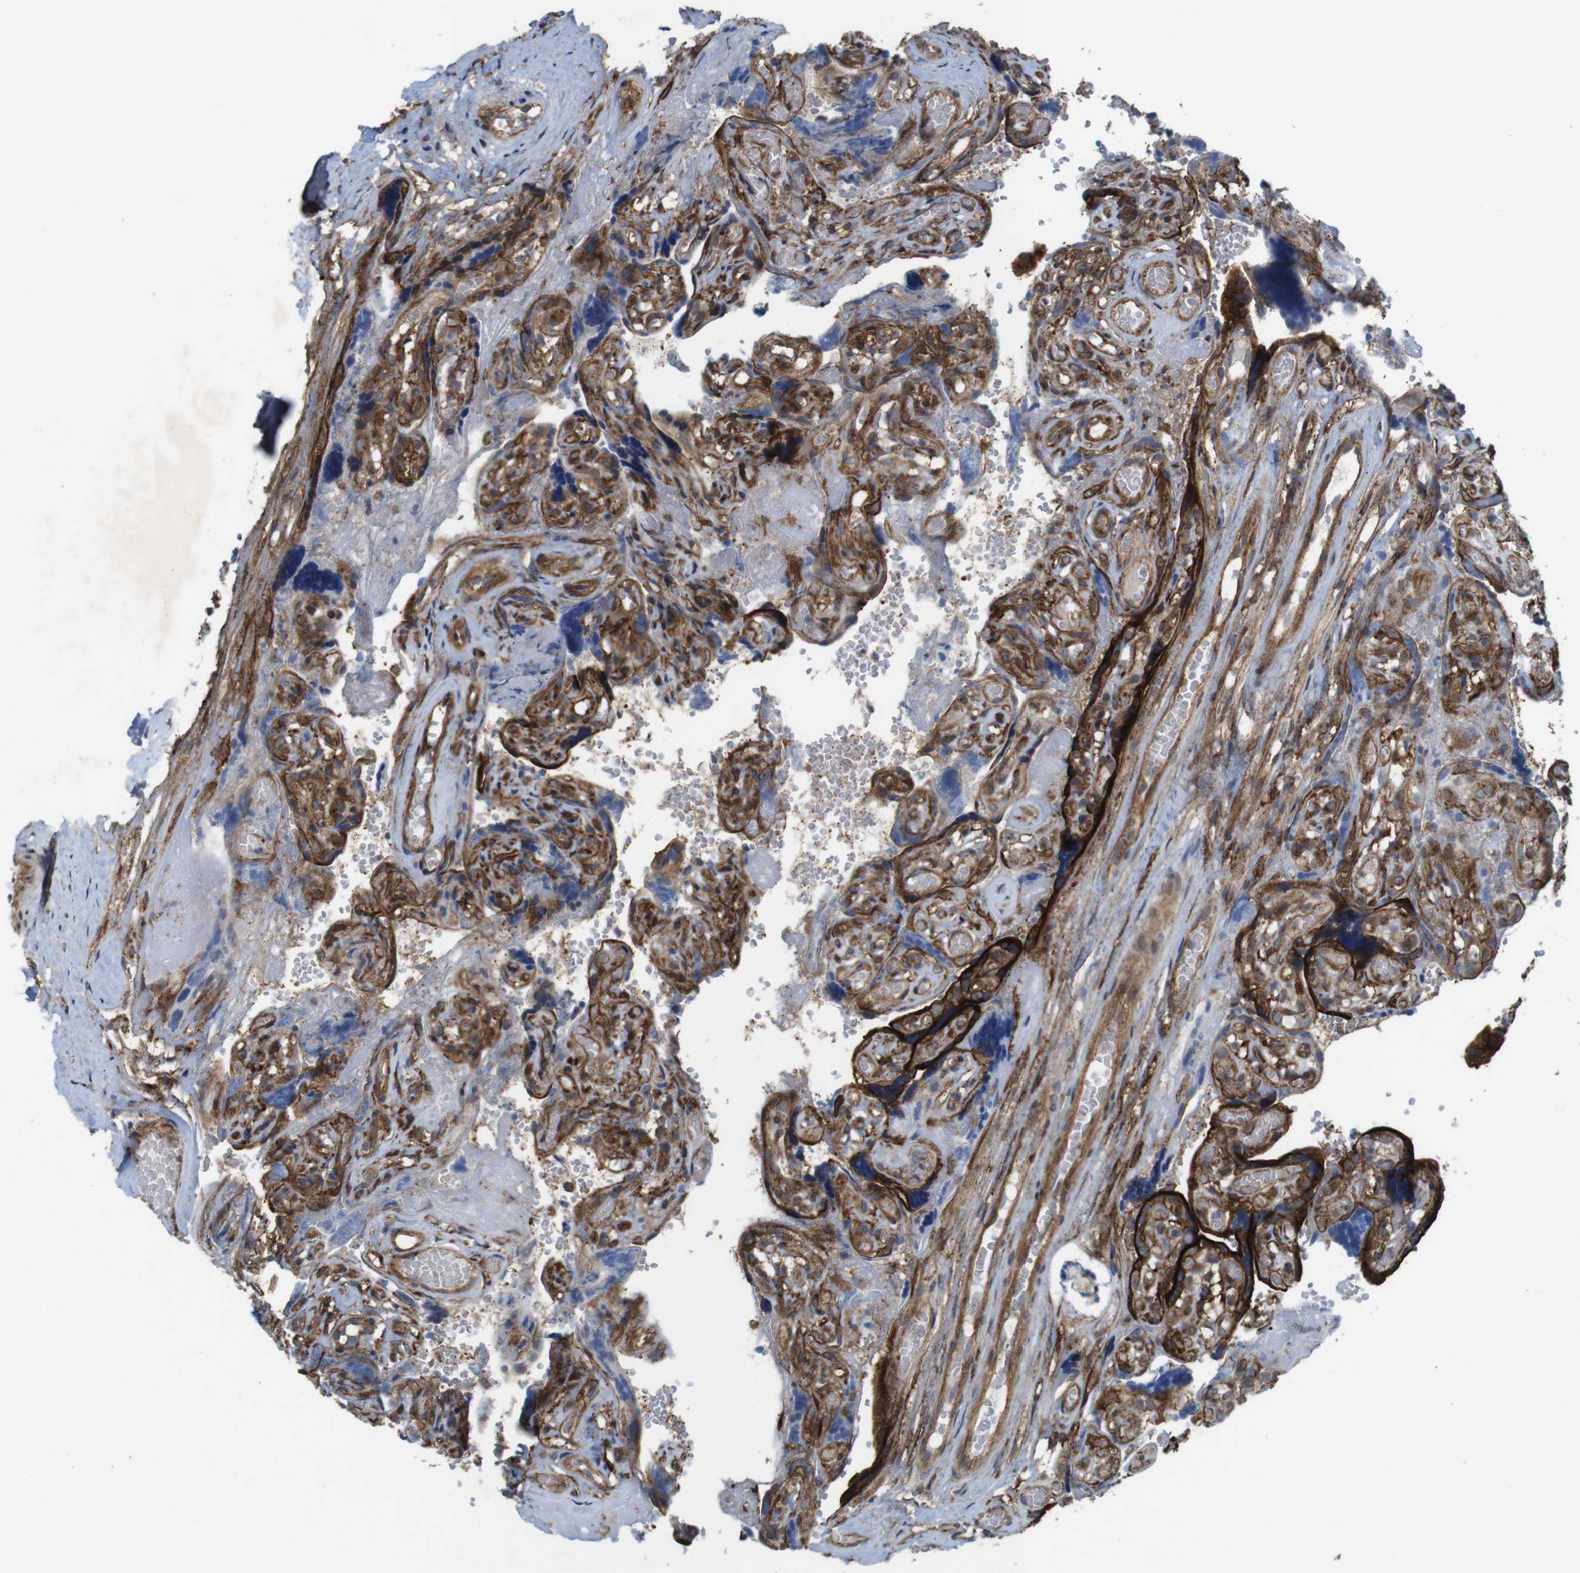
{"staining": {"intensity": "strong", "quantity": ">75%", "location": "cytoplasmic/membranous"}, "tissue": "placenta", "cell_type": "Decidual cells", "image_type": "normal", "snomed": [{"axis": "morphology", "description": "Normal tissue, NOS"}, {"axis": "topography", "description": "Placenta"}], "caption": "Strong cytoplasmic/membranous staining is seen in about >75% of decidual cells in benign placenta. Nuclei are stained in blue.", "gene": "PTGER4", "patient": {"sex": "female", "age": 30}}